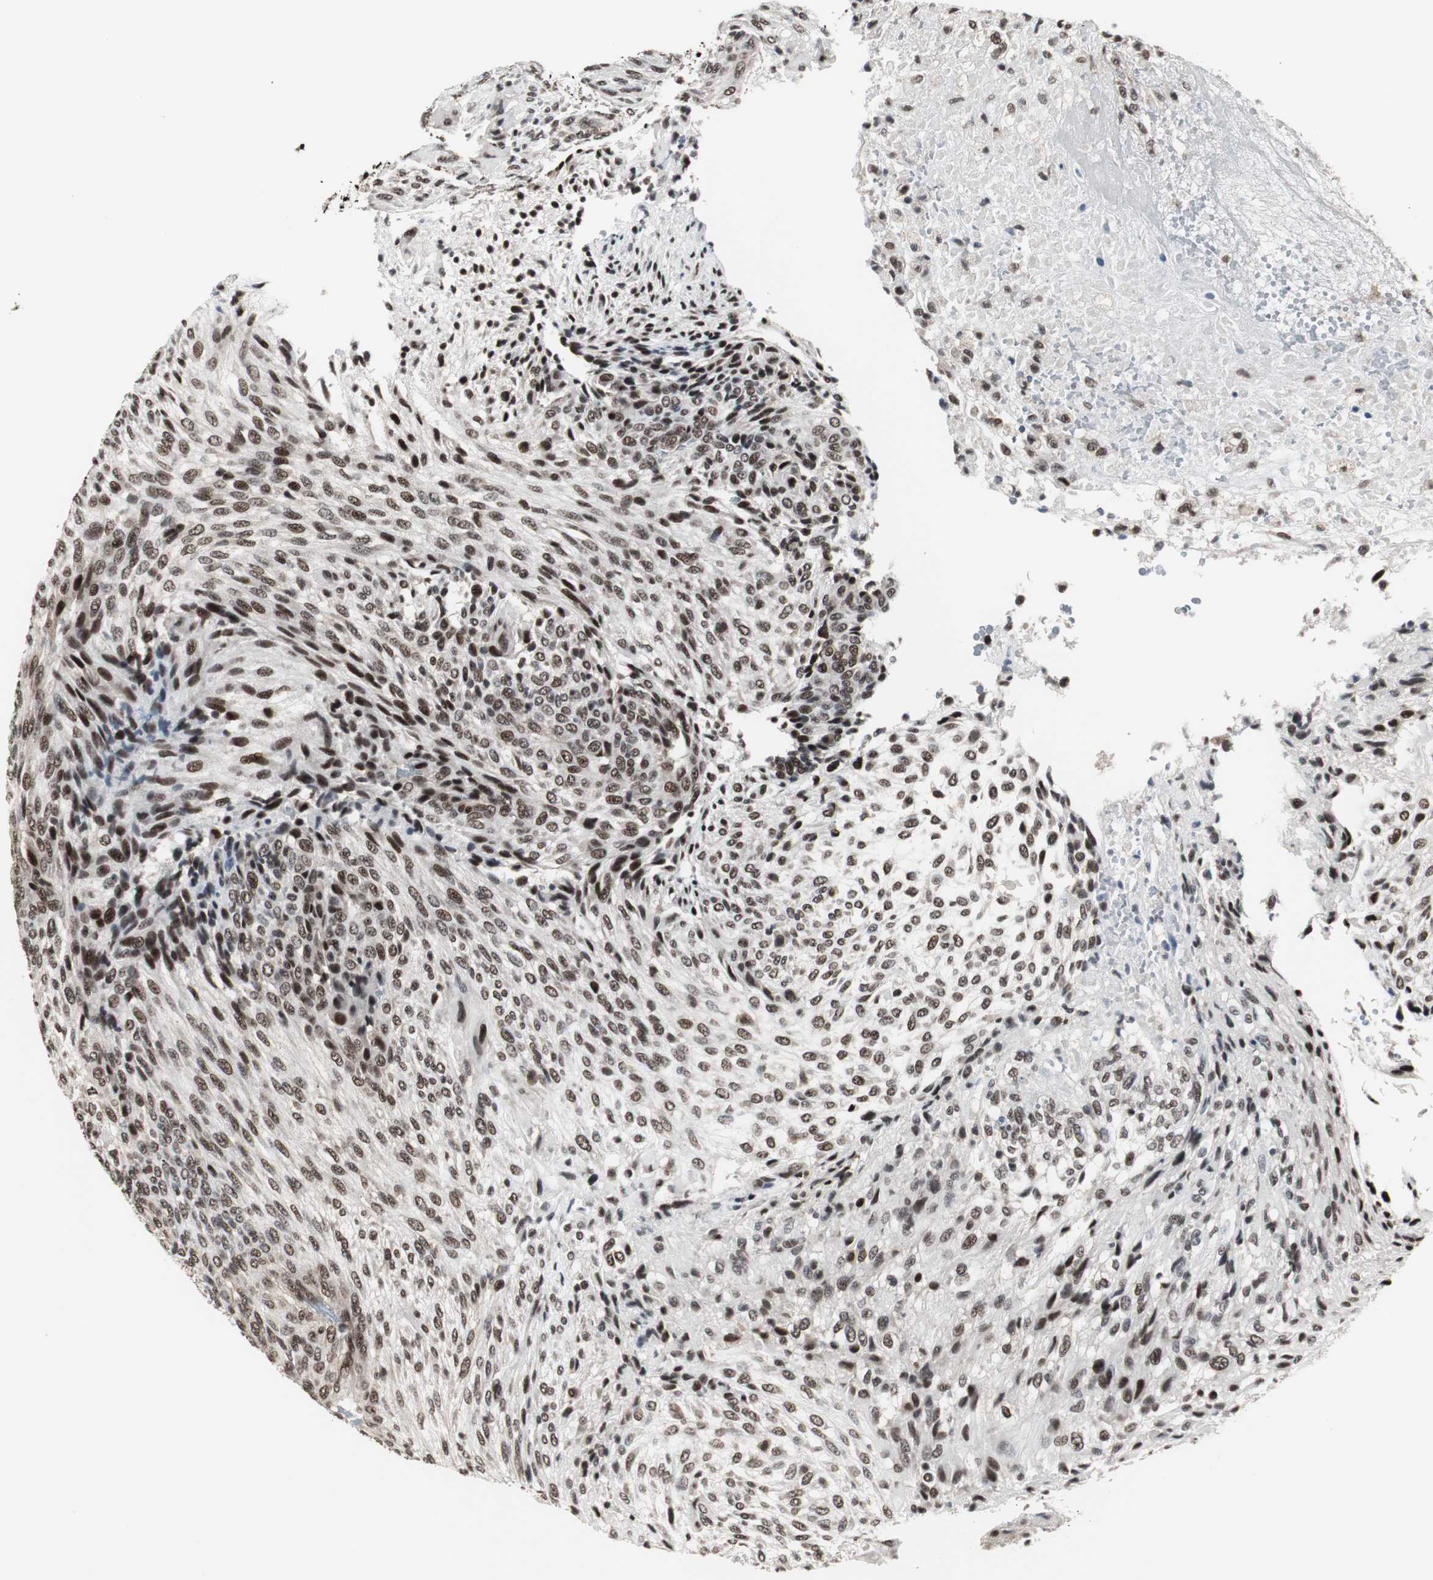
{"staining": {"intensity": "strong", "quantity": ">75%", "location": "nuclear"}, "tissue": "glioma", "cell_type": "Tumor cells", "image_type": "cancer", "snomed": [{"axis": "morphology", "description": "Glioma, malignant, High grade"}, {"axis": "topography", "description": "Cerebral cortex"}], "caption": "Immunohistochemistry image of human glioma stained for a protein (brown), which demonstrates high levels of strong nuclear expression in approximately >75% of tumor cells.", "gene": "CDK9", "patient": {"sex": "female", "age": 55}}